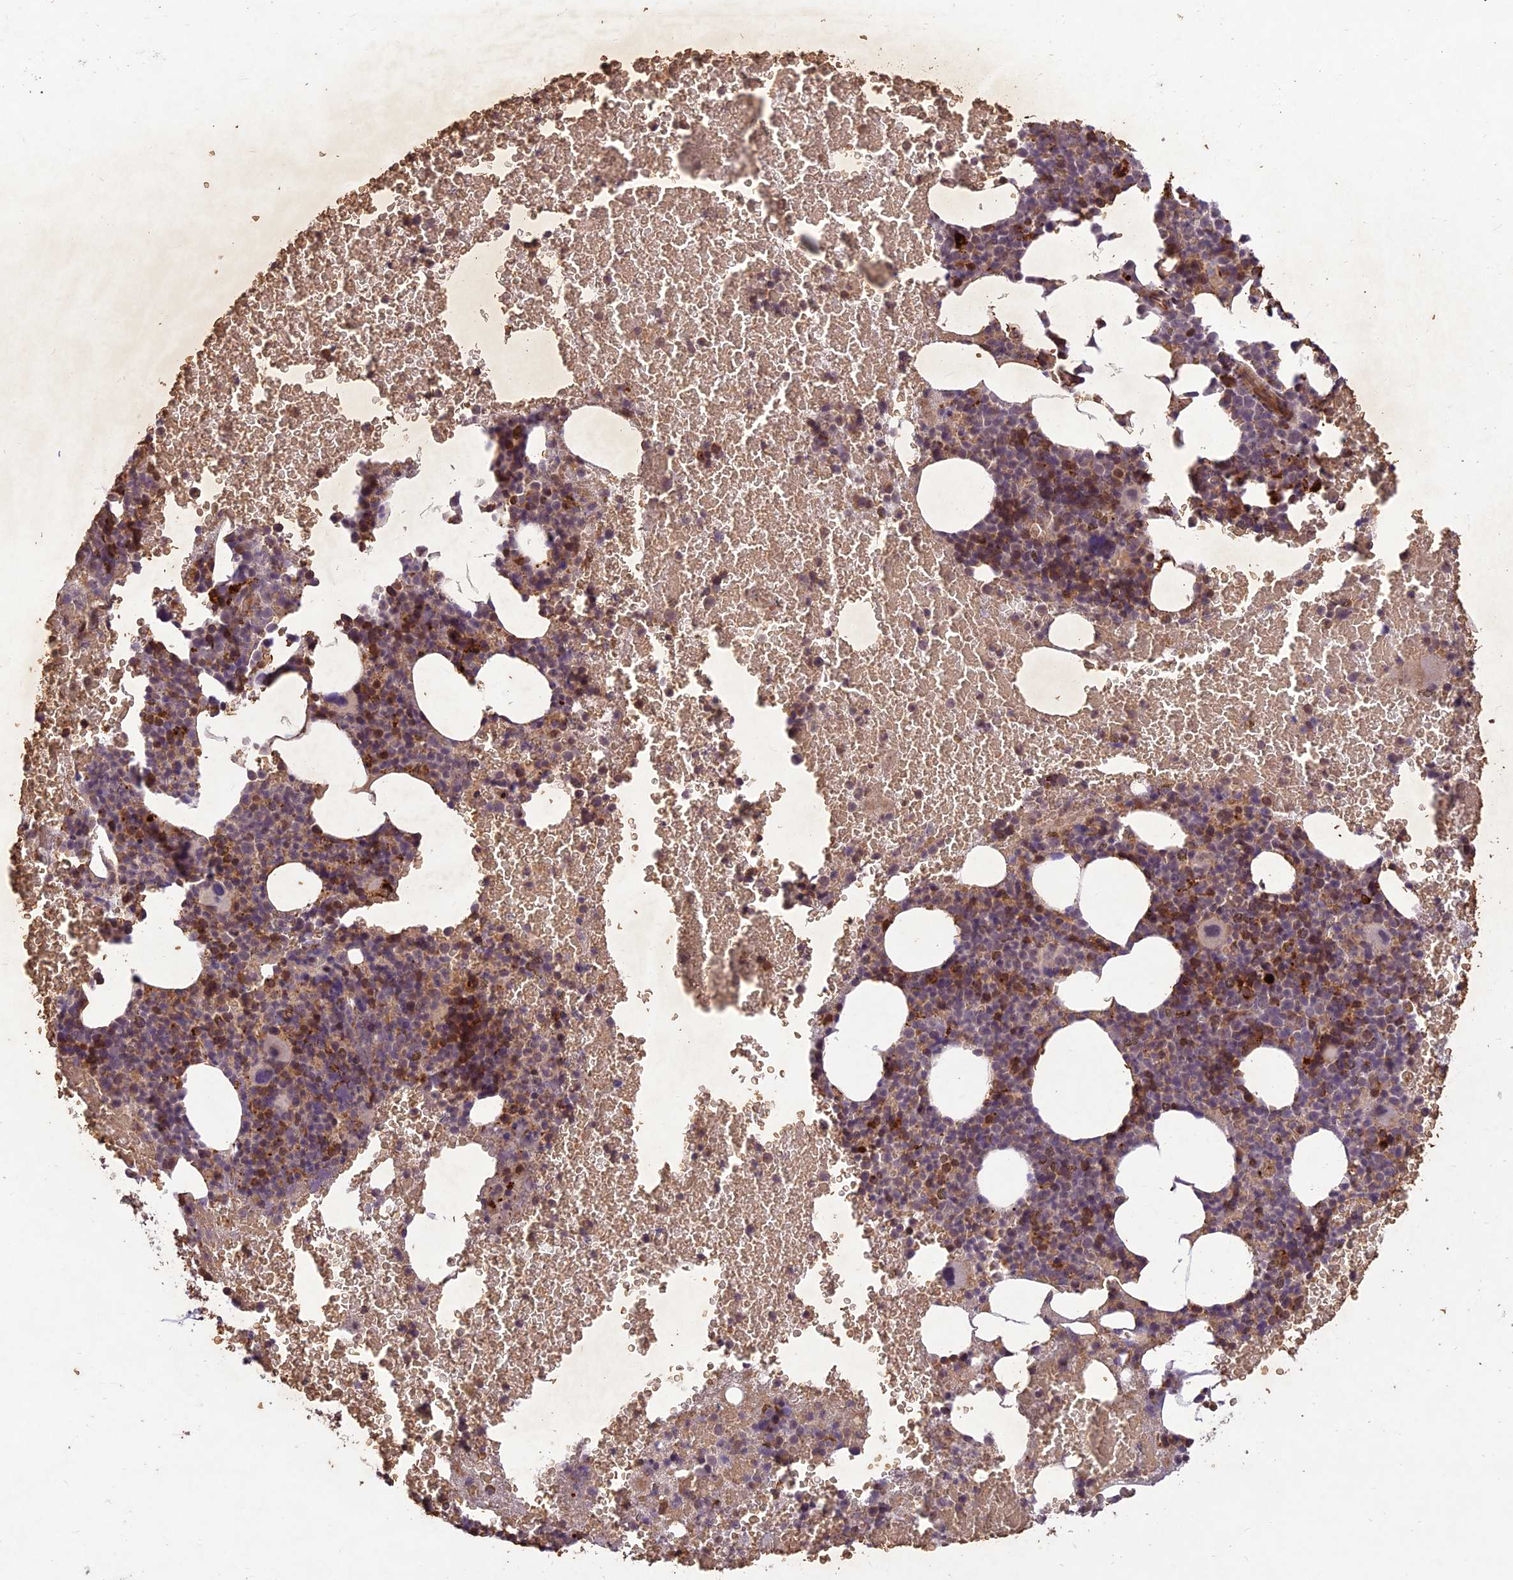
{"staining": {"intensity": "weak", "quantity": "25%-75%", "location": "cytoplasmic/membranous"}, "tissue": "bone marrow", "cell_type": "Hematopoietic cells", "image_type": "normal", "snomed": [{"axis": "morphology", "description": "Normal tissue, NOS"}, {"axis": "topography", "description": "Bone marrow"}], "caption": "Hematopoietic cells show low levels of weak cytoplasmic/membranous expression in about 25%-75% of cells in normal bone marrow. (brown staining indicates protein expression, while blue staining denotes nuclei).", "gene": "PPP1R11", "patient": {"sex": "female", "age": 48}}